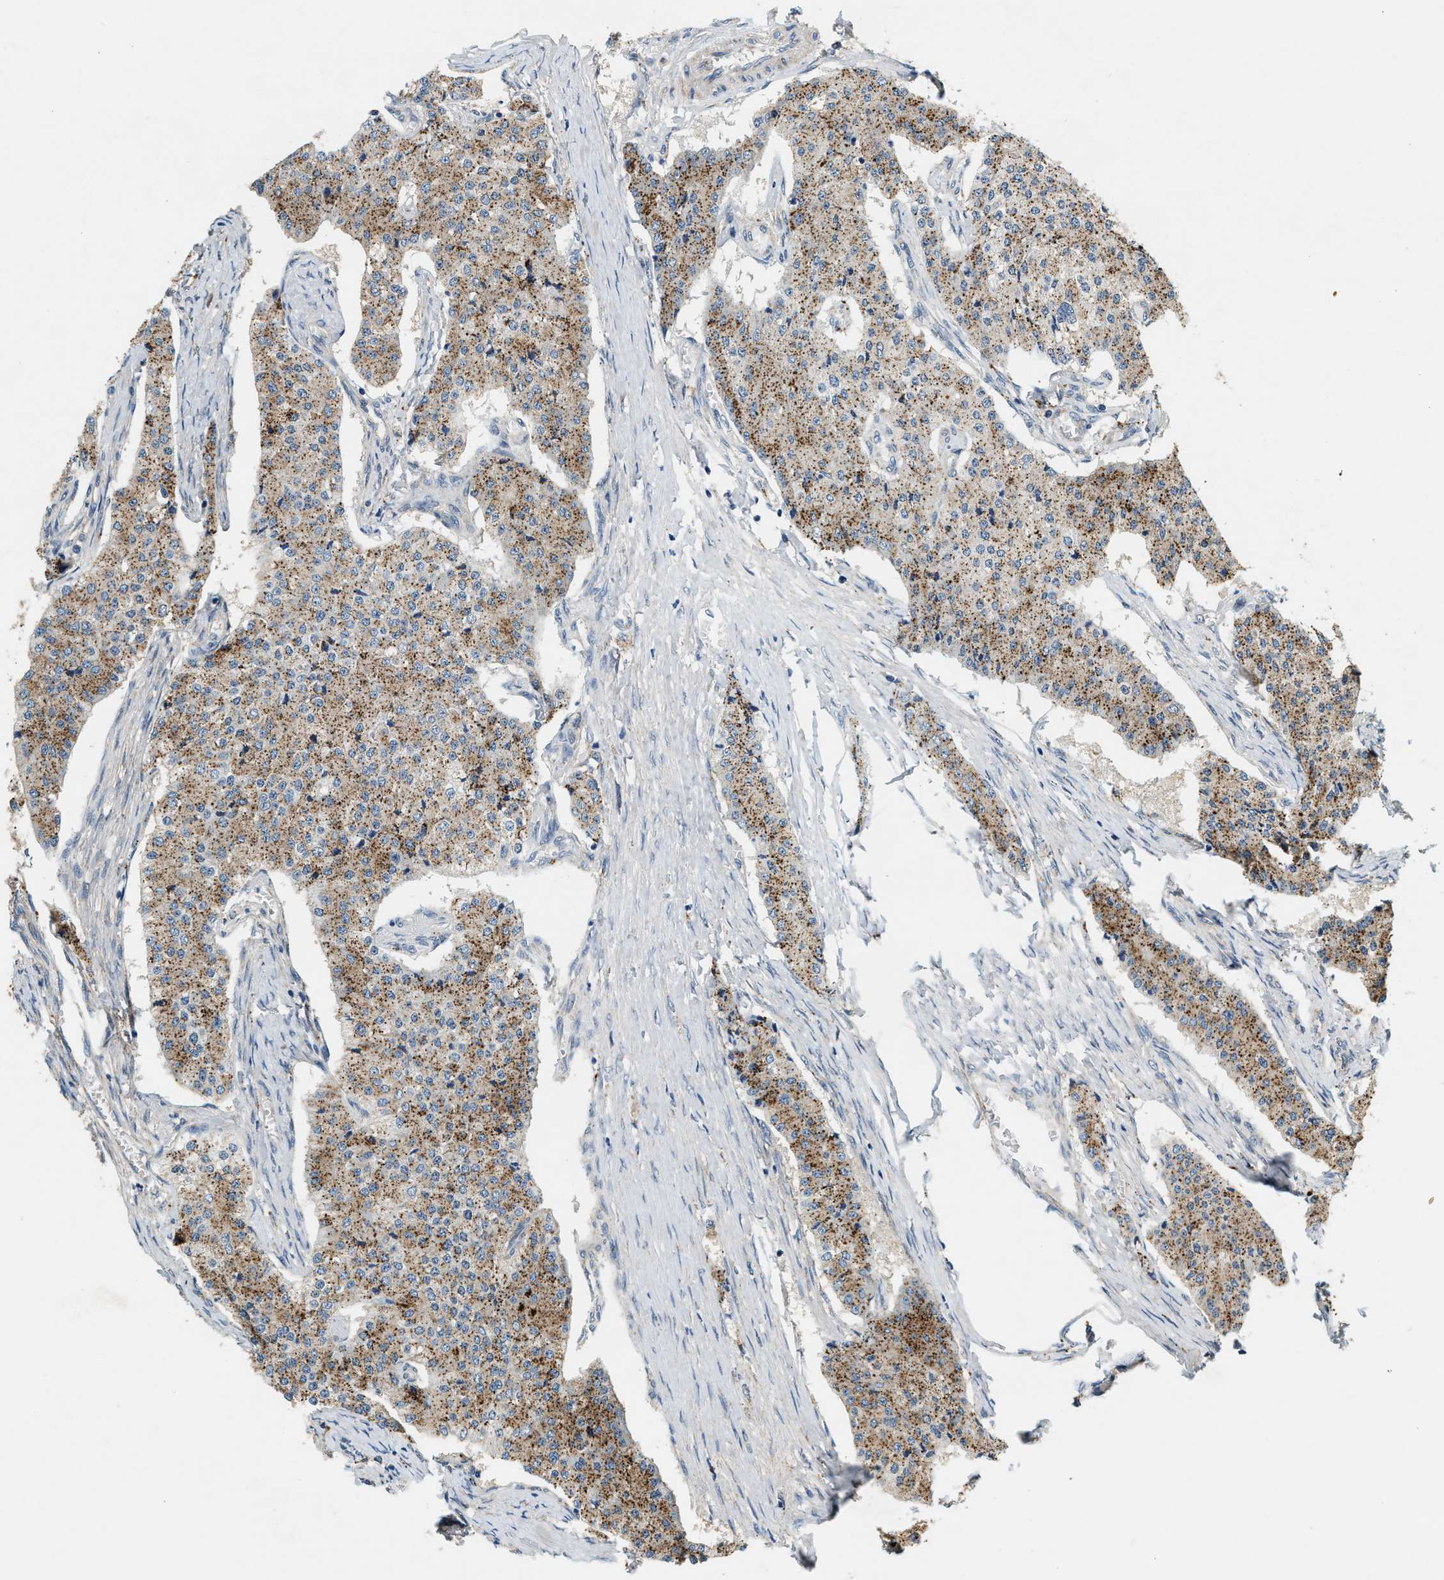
{"staining": {"intensity": "strong", "quantity": ">75%", "location": "cytoplasmic/membranous"}, "tissue": "carcinoid", "cell_type": "Tumor cells", "image_type": "cancer", "snomed": [{"axis": "morphology", "description": "Carcinoid, malignant, NOS"}, {"axis": "topography", "description": "Colon"}], "caption": "A photomicrograph of human carcinoid stained for a protein reveals strong cytoplasmic/membranous brown staining in tumor cells.", "gene": "DUSP10", "patient": {"sex": "female", "age": 52}}